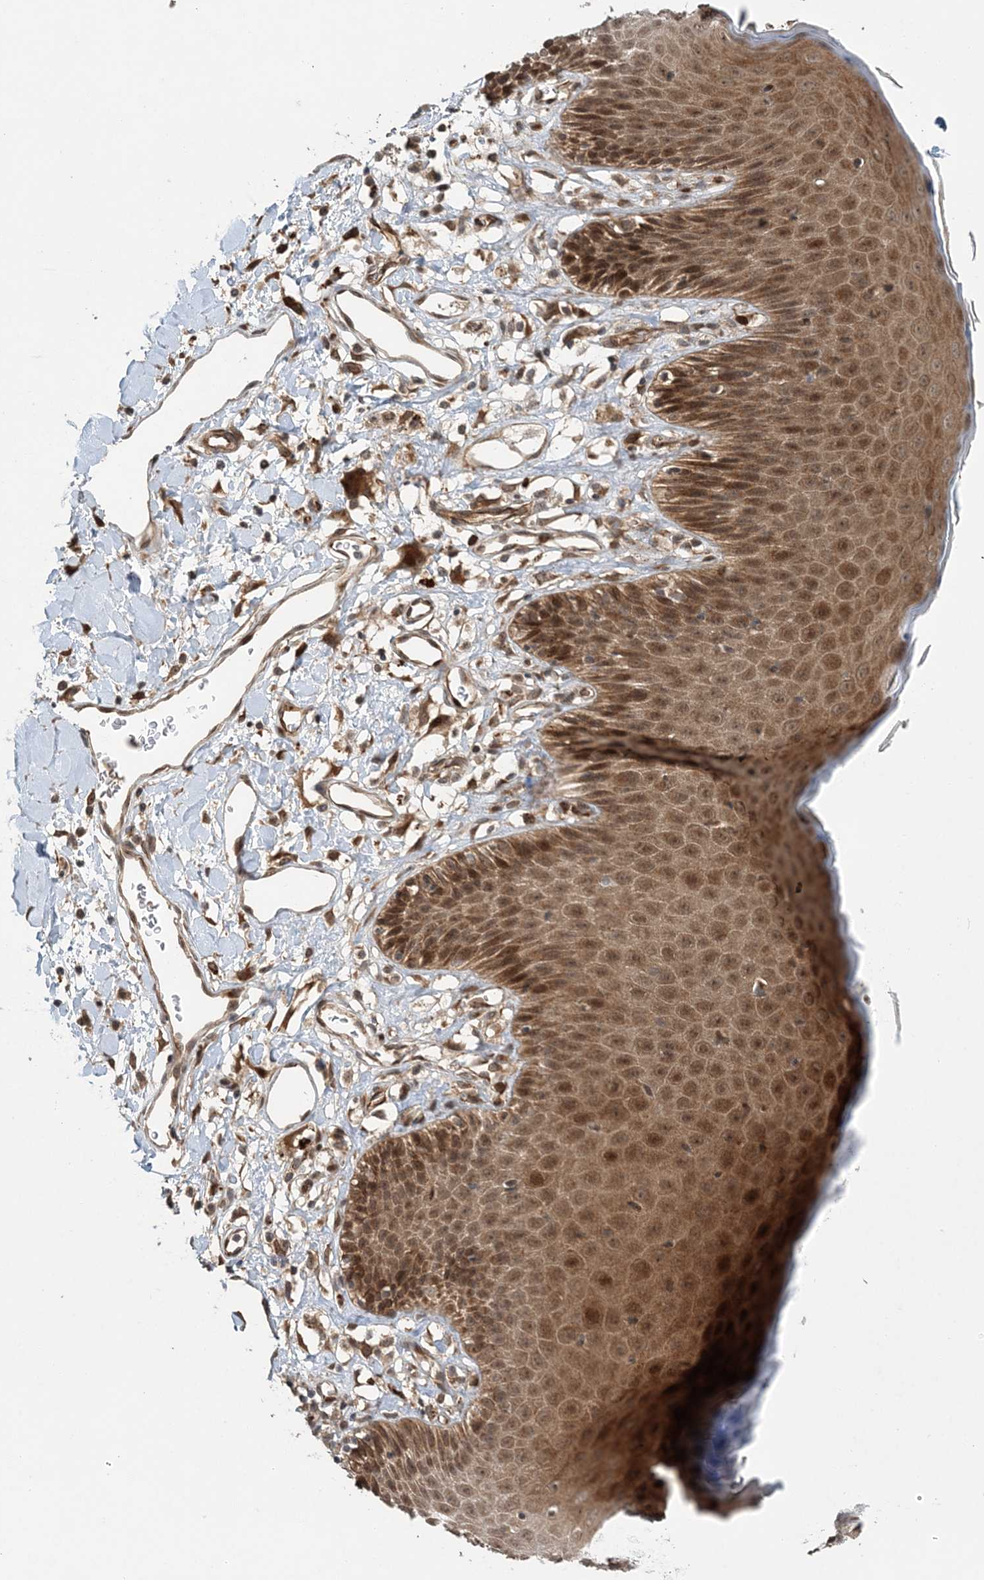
{"staining": {"intensity": "moderate", "quantity": ">75%", "location": "cytoplasmic/membranous,nuclear"}, "tissue": "skin", "cell_type": "Epidermal cells", "image_type": "normal", "snomed": [{"axis": "morphology", "description": "Normal tissue, NOS"}, {"axis": "topography", "description": "Vulva"}], "caption": "The micrograph shows immunohistochemical staining of normal skin. There is moderate cytoplasmic/membranous,nuclear staining is present in about >75% of epidermal cells.", "gene": "UBTD2", "patient": {"sex": "female", "age": 68}}